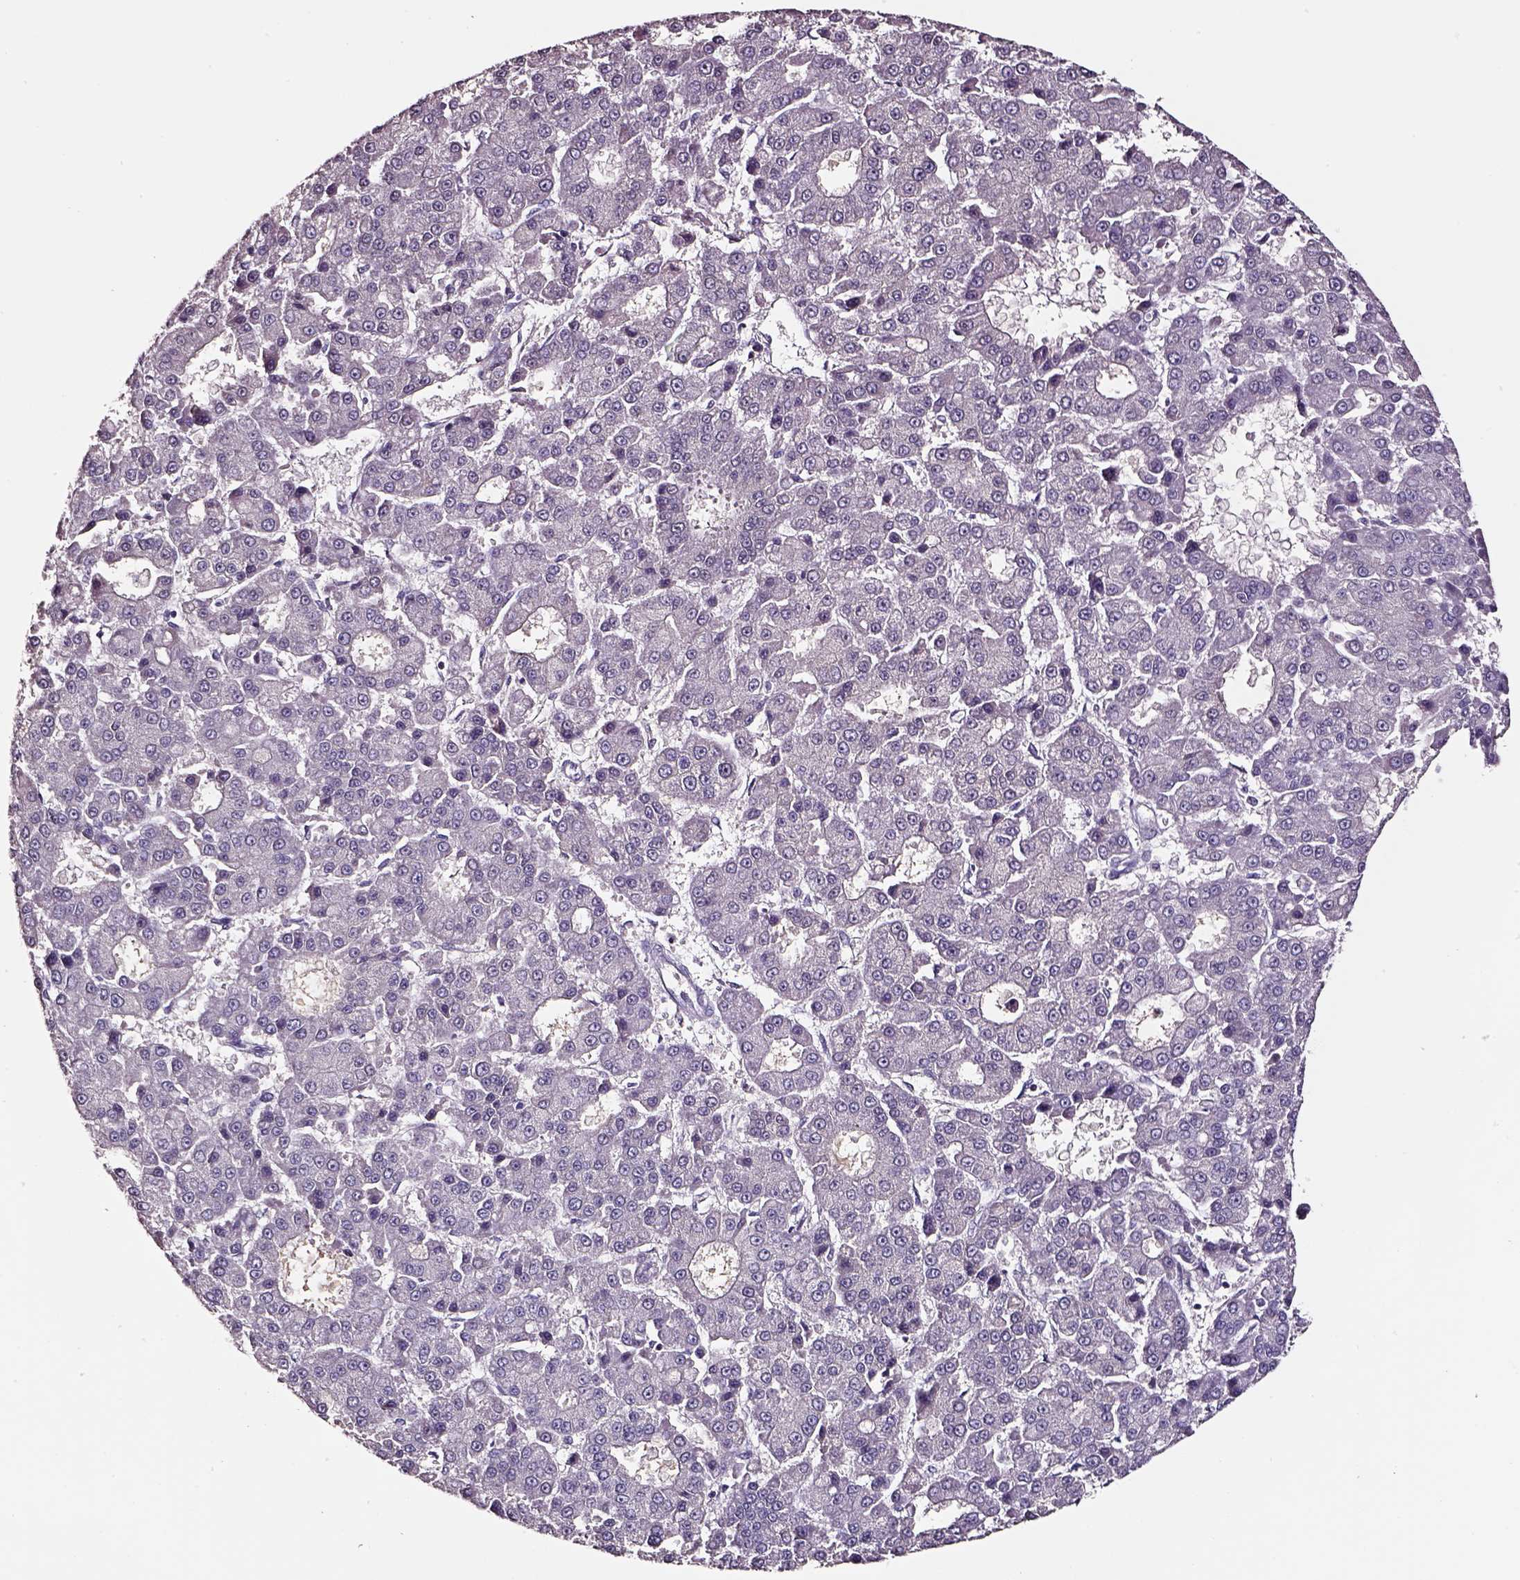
{"staining": {"intensity": "negative", "quantity": "none", "location": "none"}, "tissue": "liver cancer", "cell_type": "Tumor cells", "image_type": "cancer", "snomed": [{"axis": "morphology", "description": "Carcinoma, Hepatocellular, NOS"}, {"axis": "topography", "description": "Liver"}], "caption": "High magnification brightfield microscopy of hepatocellular carcinoma (liver) stained with DAB (3,3'-diaminobenzidine) (brown) and counterstained with hematoxylin (blue): tumor cells show no significant expression. (Stains: DAB (3,3'-diaminobenzidine) IHC with hematoxylin counter stain, Microscopy: brightfield microscopy at high magnification).", "gene": "SMIM17", "patient": {"sex": "male", "age": 70}}